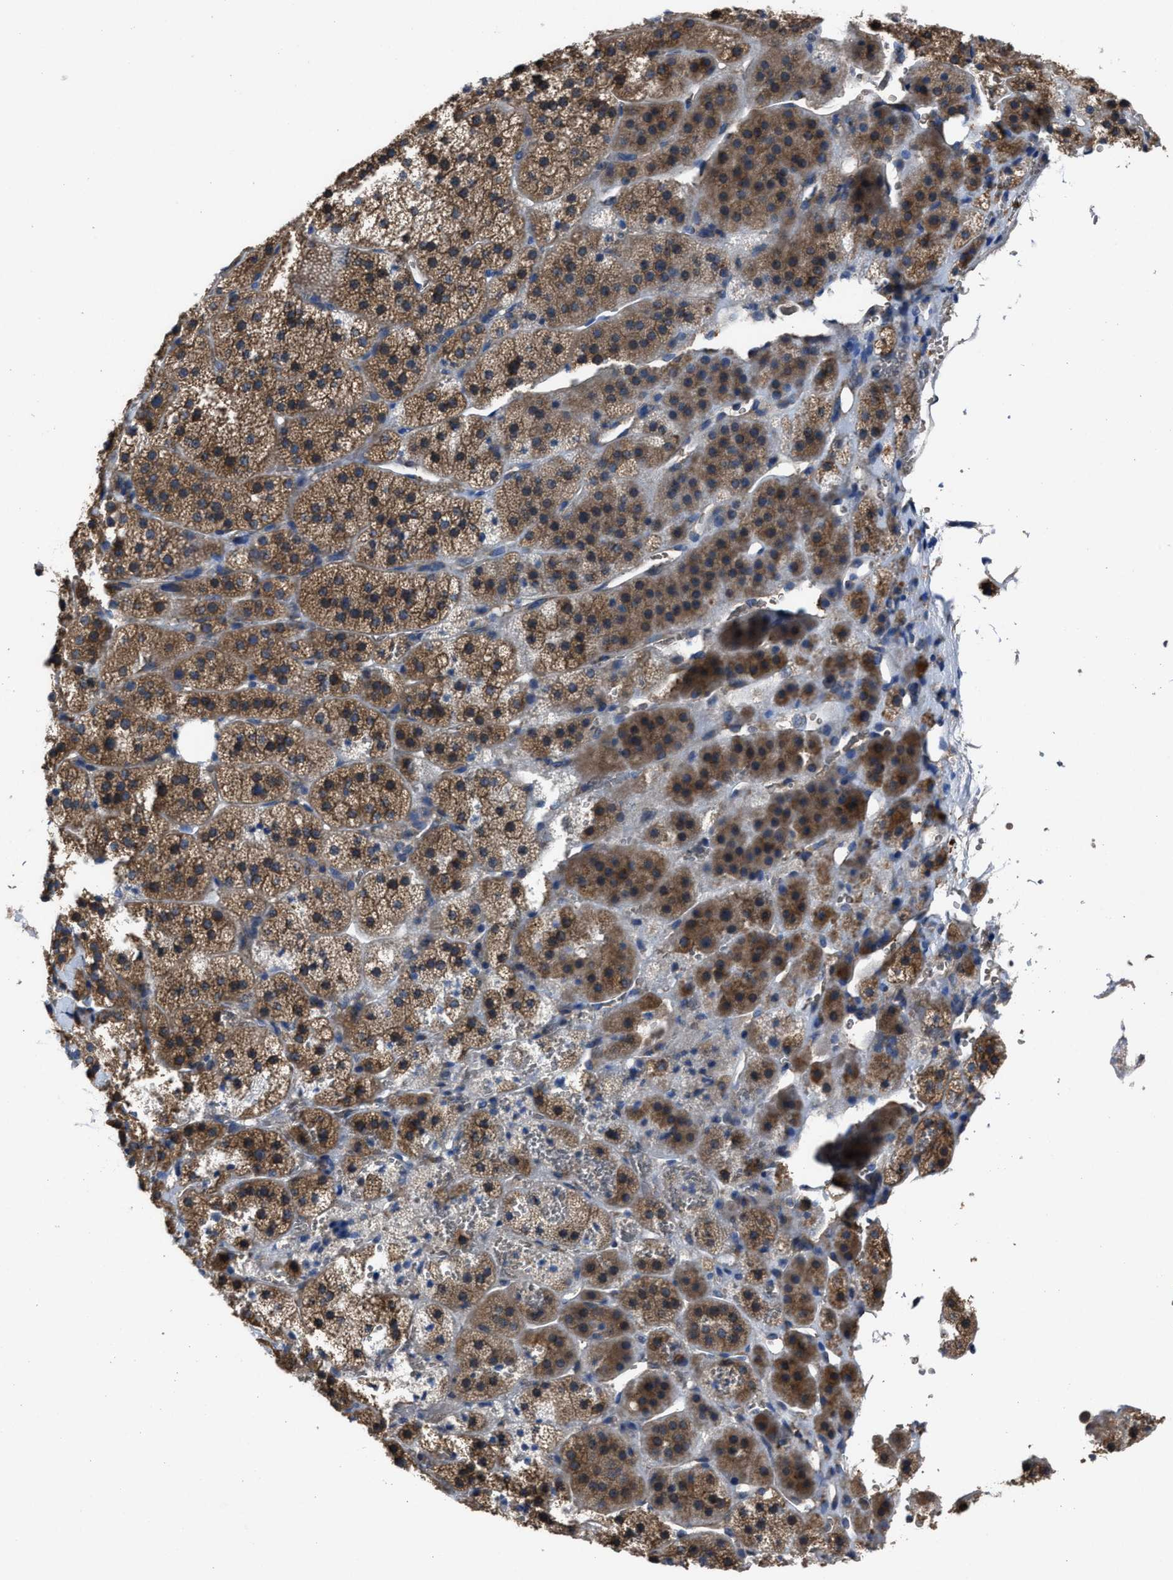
{"staining": {"intensity": "moderate", "quantity": ">75%", "location": "cytoplasmic/membranous"}, "tissue": "adrenal gland", "cell_type": "Glandular cells", "image_type": "normal", "snomed": [{"axis": "morphology", "description": "Normal tissue, NOS"}, {"axis": "topography", "description": "Adrenal gland"}], "caption": "A medium amount of moderate cytoplasmic/membranous expression is present in approximately >75% of glandular cells in benign adrenal gland.", "gene": "UPF1", "patient": {"sex": "female", "age": 44}}